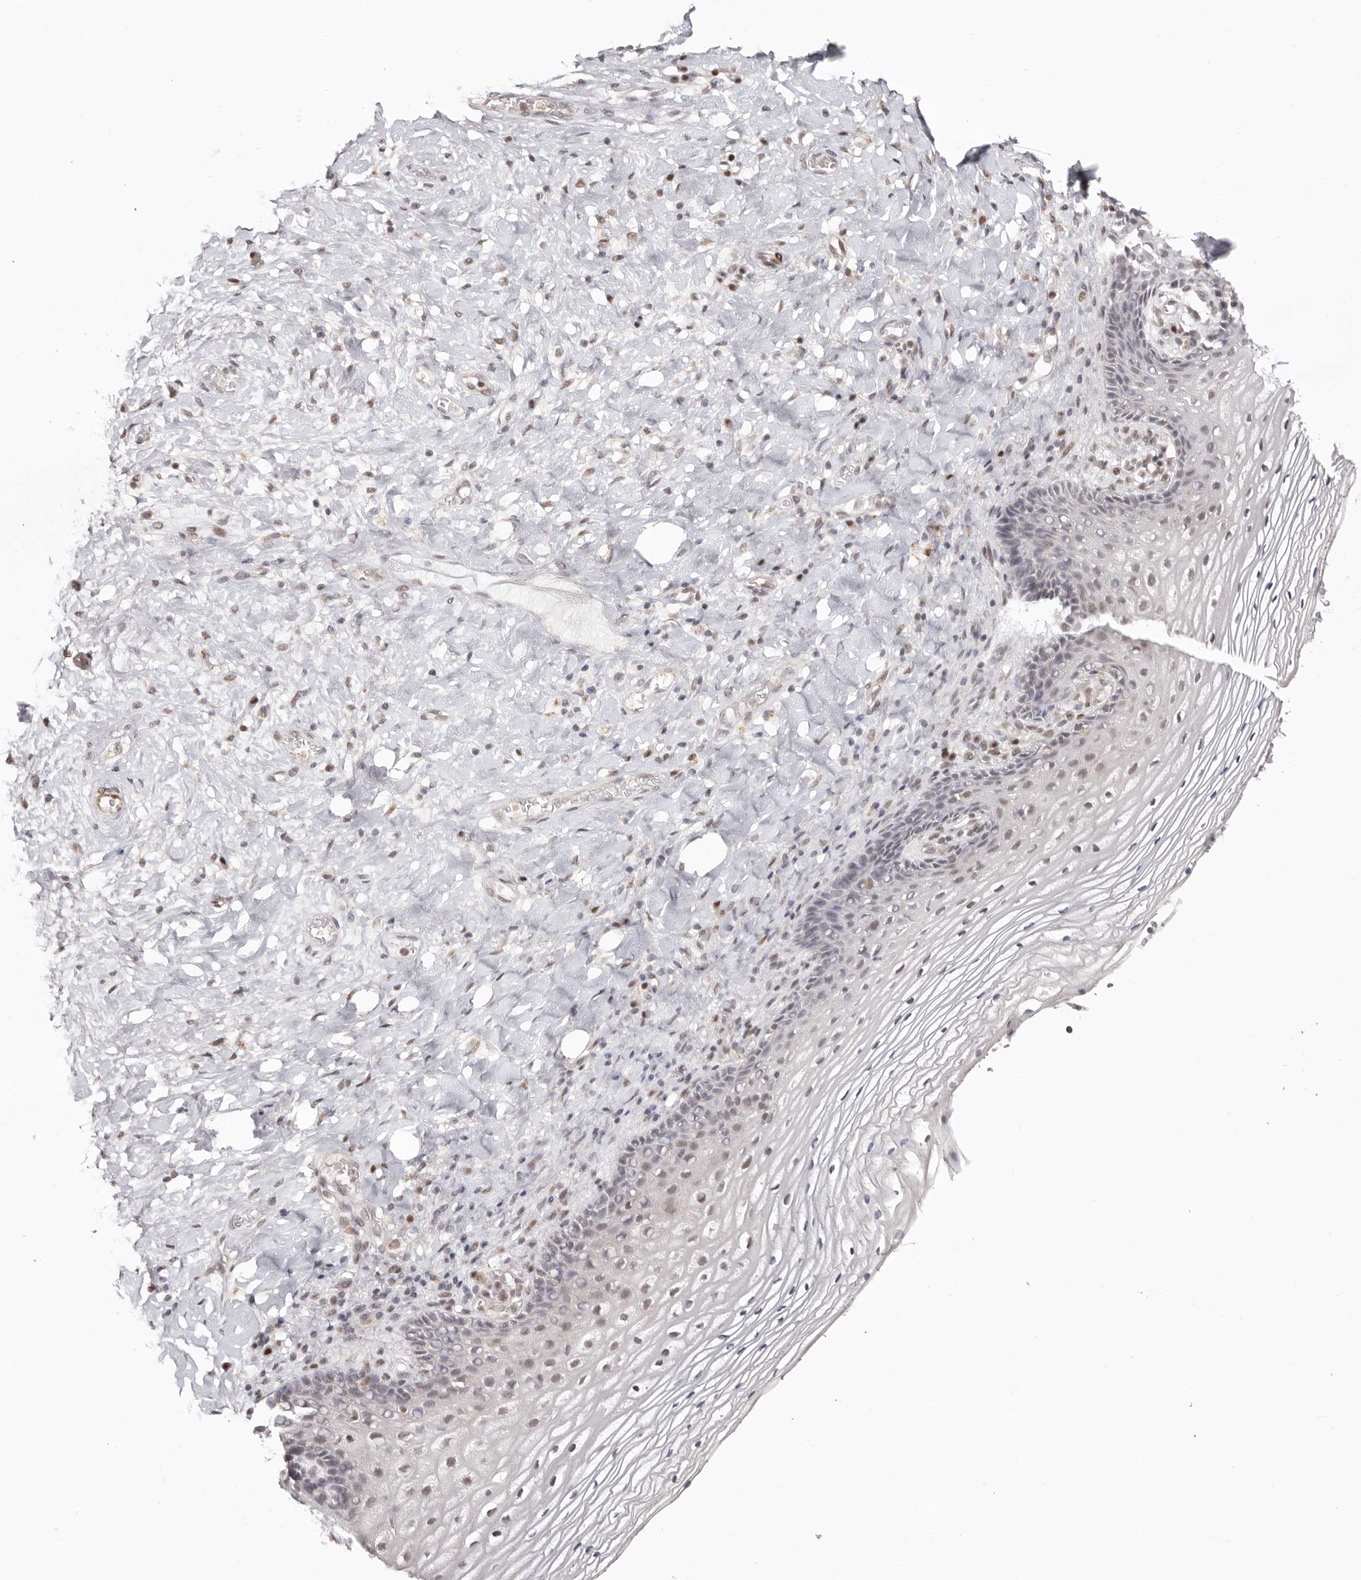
{"staining": {"intensity": "moderate", "quantity": "25%-75%", "location": "nuclear"}, "tissue": "vagina", "cell_type": "Squamous epithelial cells", "image_type": "normal", "snomed": [{"axis": "morphology", "description": "Normal tissue, NOS"}, {"axis": "topography", "description": "Vagina"}], "caption": "High-magnification brightfield microscopy of normal vagina stained with DAB (brown) and counterstained with hematoxylin (blue). squamous epithelial cells exhibit moderate nuclear expression is identified in approximately25%-75% of cells. (DAB (3,3'-diaminobenzidine) IHC, brown staining for protein, blue staining for nuclei).", "gene": "SMAD7", "patient": {"sex": "female", "age": 60}}